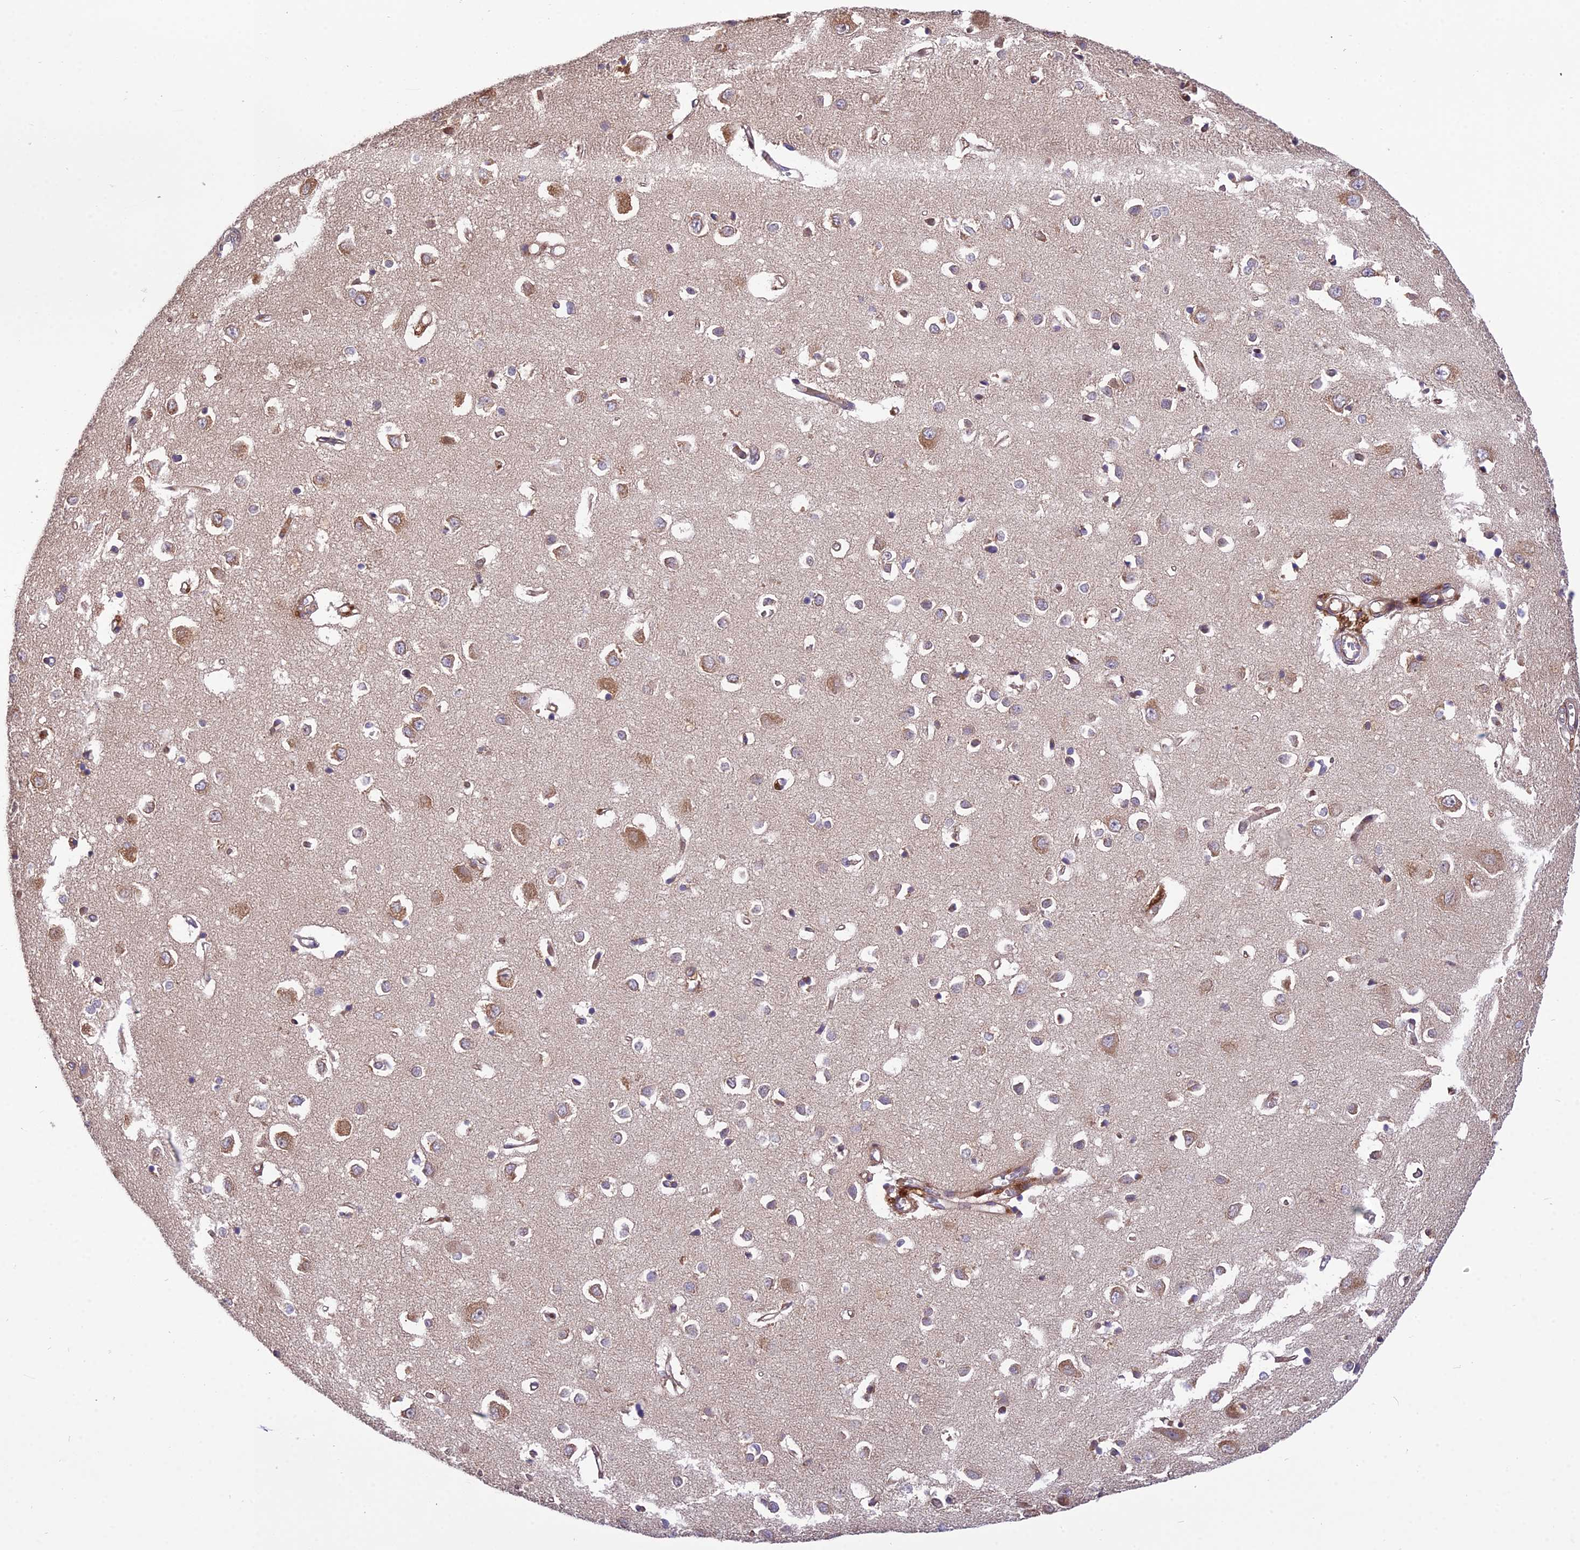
{"staining": {"intensity": "moderate", "quantity": ">75%", "location": "cytoplasmic/membranous"}, "tissue": "cerebral cortex", "cell_type": "Endothelial cells", "image_type": "normal", "snomed": [{"axis": "morphology", "description": "Normal tissue, NOS"}, {"axis": "topography", "description": "Cerebral cortex"}], "caption": "A medium amount of moderate cytoplasmic/membranous positivity is appreciated in approximately >75% of endothelial cells in unremarkable cerebral cortex. (brown staining indicates protein expression, while blue staining denotes nuclei).", "gene": "ROCK1", "patient": {"sex": "female", "age": 64}}